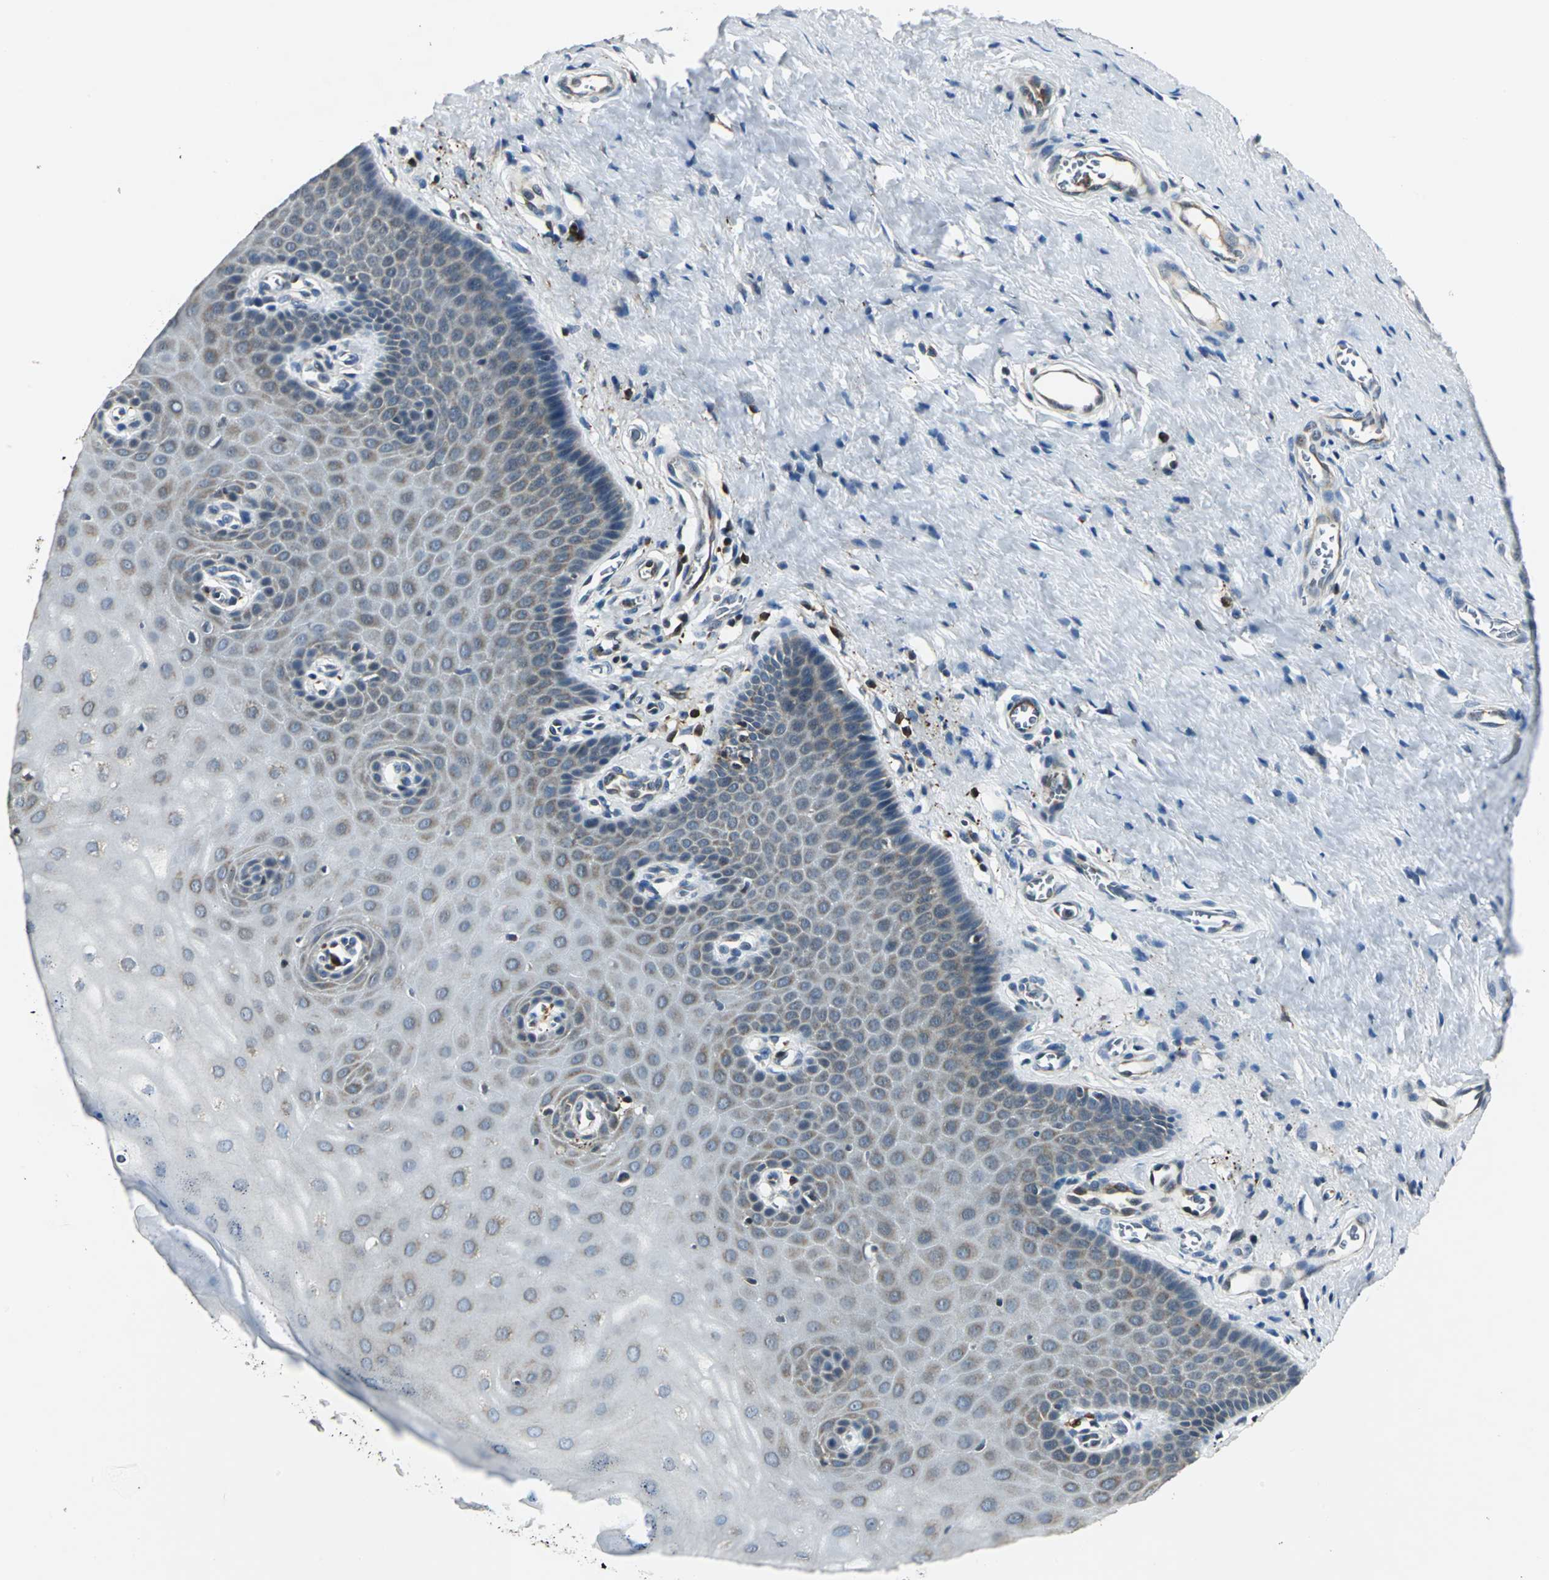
{"staining": {"intensity": "moderate", "quantity": ">75%", "location": "cytoplasmic/membranous"}, "tissue": "cervix", "cell_type": "Glandular cells", "image_type": "normal", "snomed": [{"axis": "morphology", "description": "Normal tissue, NOS"}, {"axis": "topography", "description": "Cervix"}], "caption": "This is an image of immunohistochemistry staining of unremarkable cervix, which shows moderate staining in the cytoplasmic/membranous of glandular cells.", "gene": "USP40", "patient": {"sex": "female", "age": 55}}